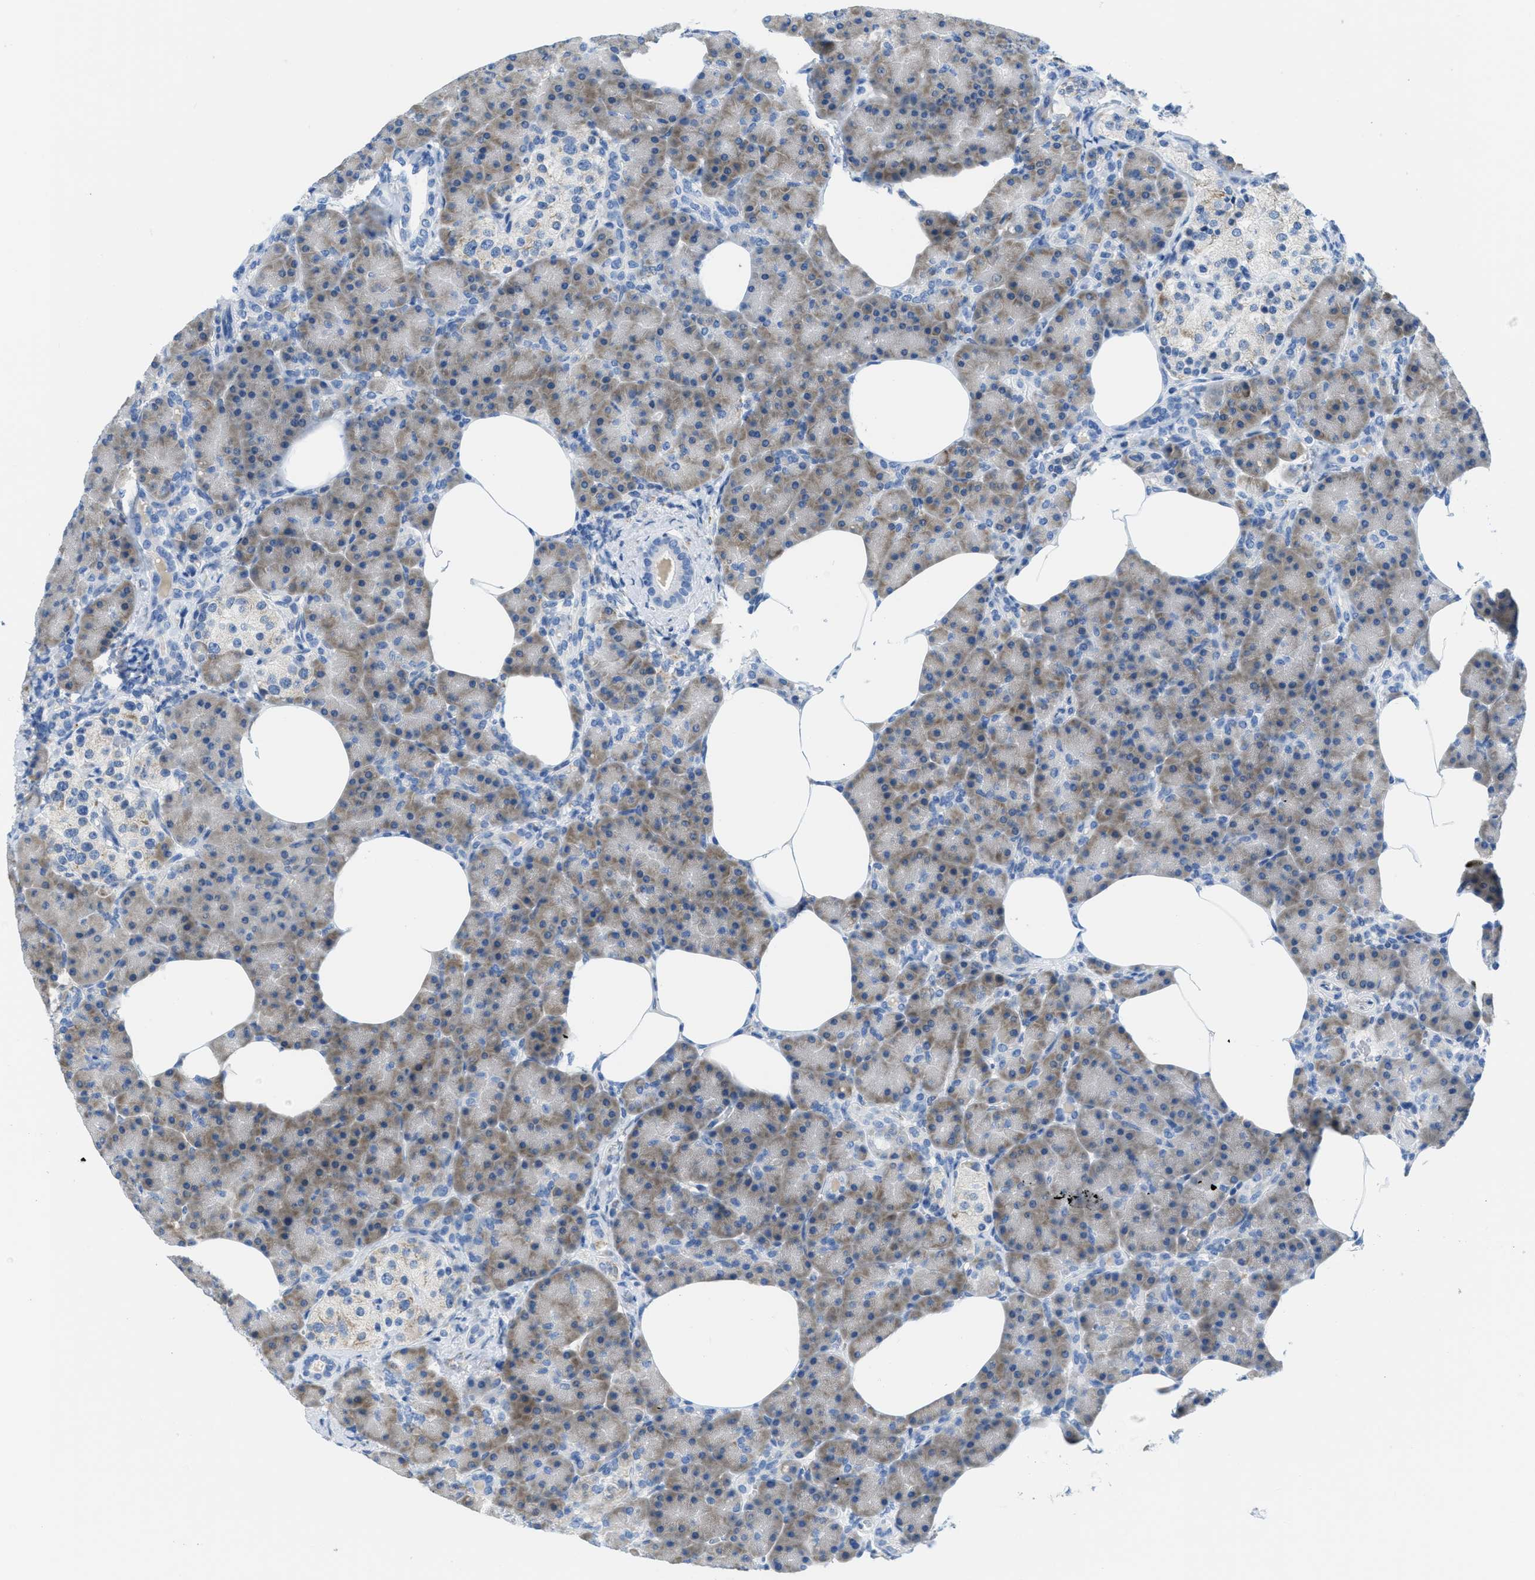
{"staining": {"intensity": "weak", "quantity": ">75%", "location": "cytoplasmic/membranous"}, "tissue": "pancreas", "cell_type": "Exocrine glandular cells", "image_type": "normal", "snomed": [{"axis": "morphology", "description": "Normal tissue, NOS"}, {"axis": "topography", "description": "Pancreas"}], "caption": "Exocrine glandular cells show weak cytoplasmic/membranous expression in about >75% of cells in unremarkable pancreas. Nuclei are stained in blue.", "gene": "PTDSS1", "patient": {"sex": "female", "age": 70}}